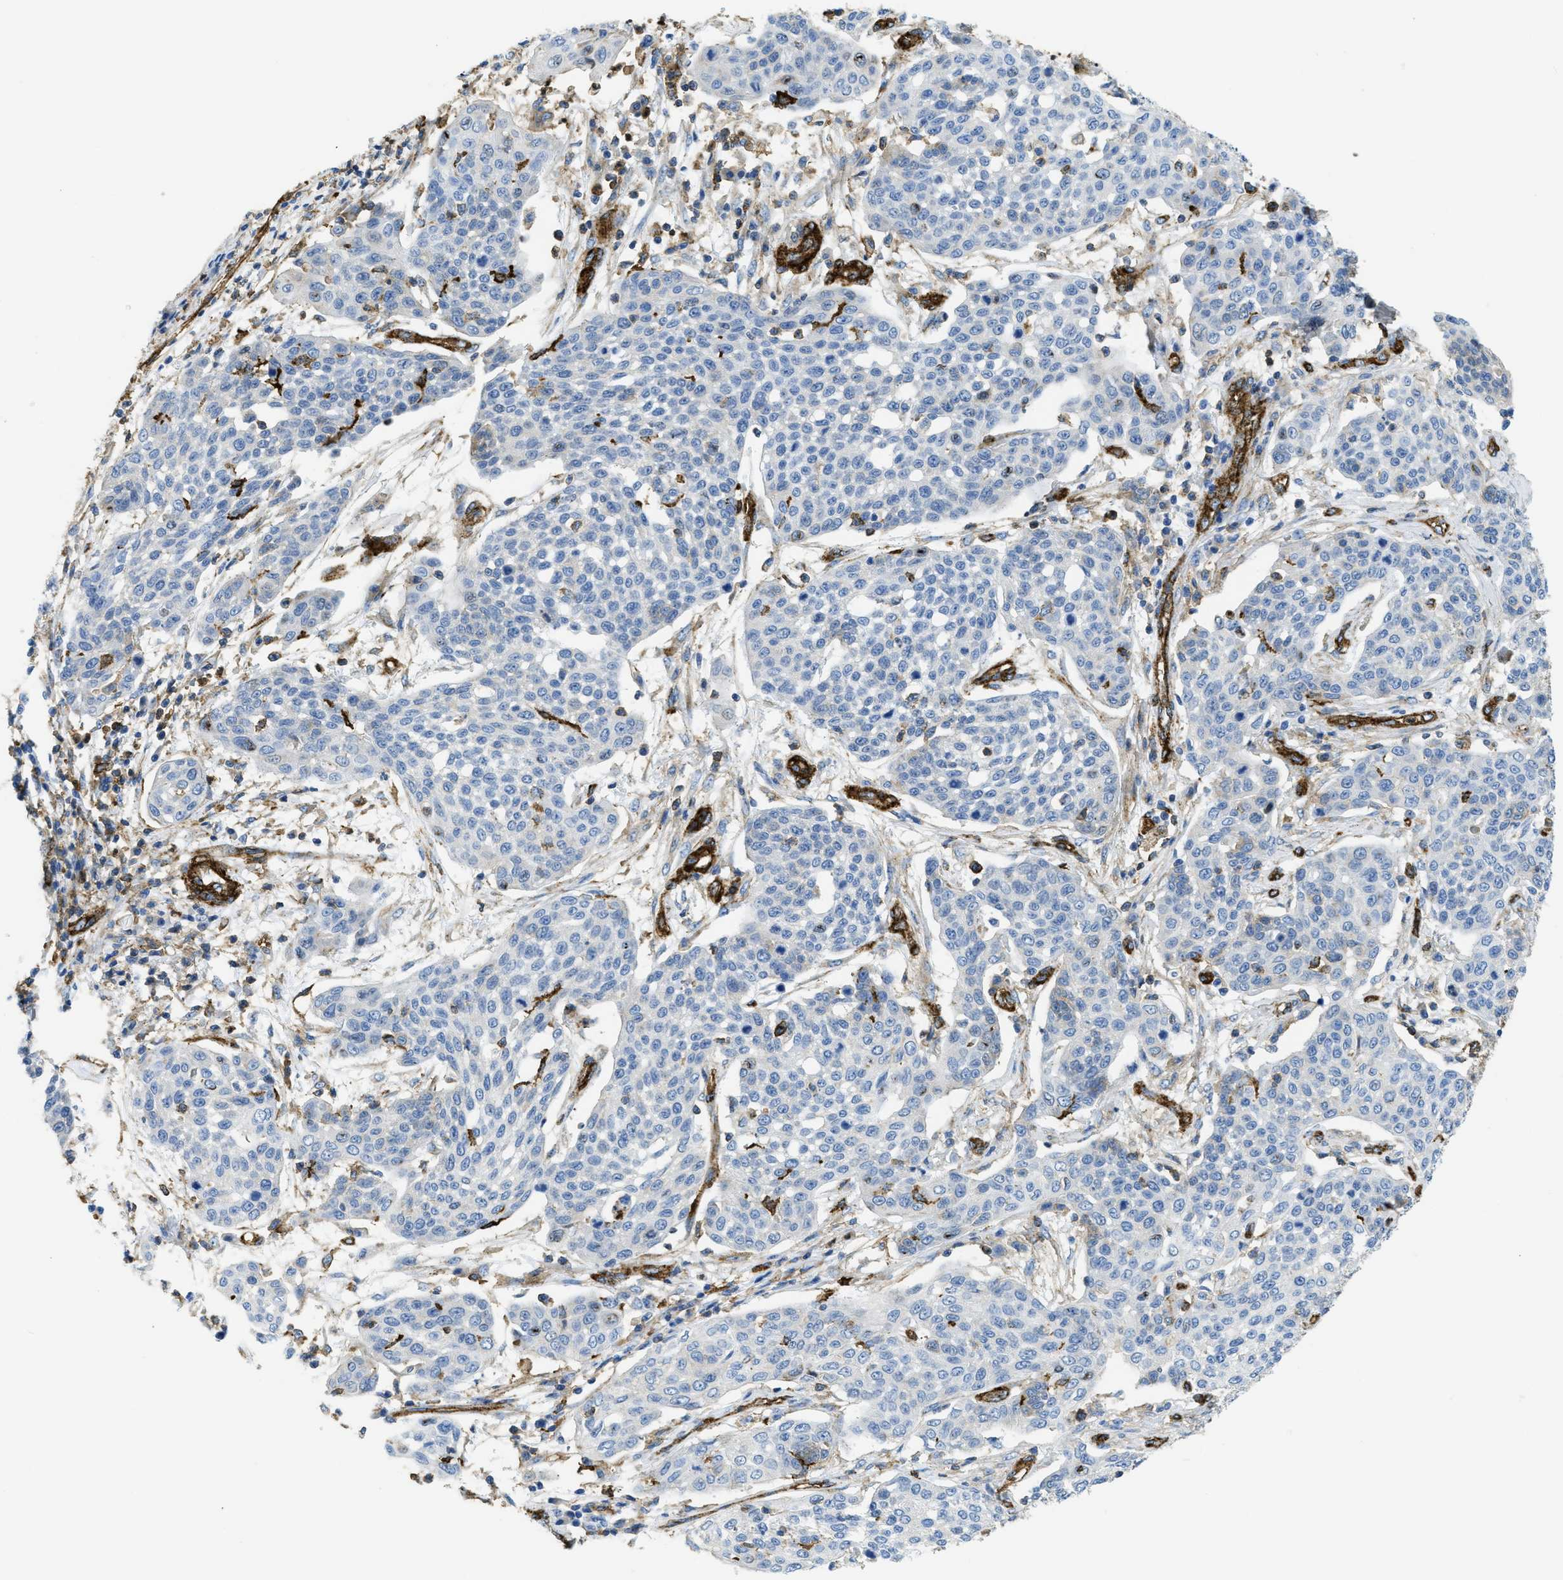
{"staining": {"intensity": "negative", "quantity": "none", "location": "none"}, "tissue": "cervical cancer", "cell_type": "Tumor cells", "image_type": "cancer", "snomed": [{"axis": "morphology", "description": "Squamous cell carcinoma, NOS"}, {"axis": "topography", "description": "Cervix"}], "caption": "High magnification brightfield microscopy of squamous cell carcinoma (cervical) stained with DAB (brown) and counterstained with hematoxylin (blue): tumor cells show no significant staining.", "gene": "HIP1", "patient": {"sex": "female", "age": 34}}